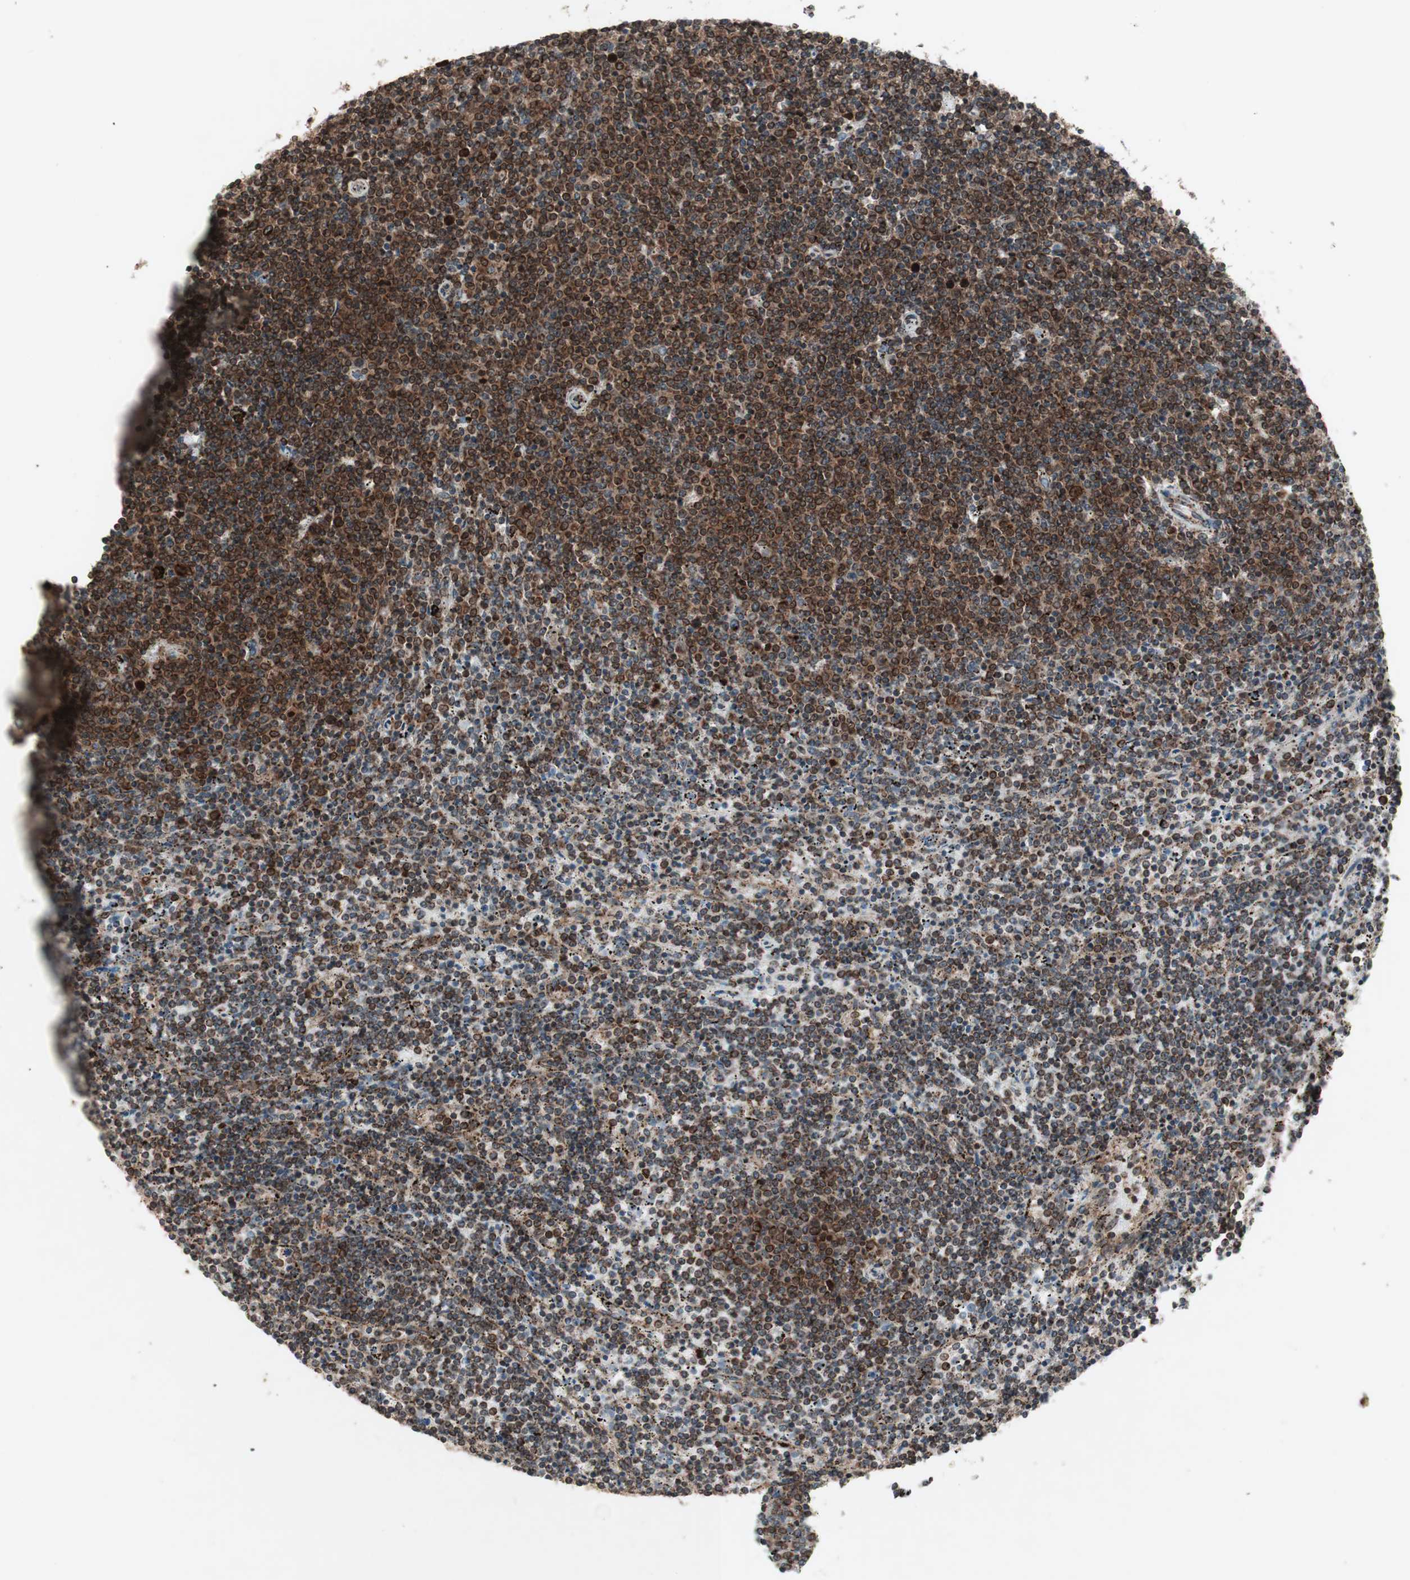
{"staining": {"intensity": "strong", "quantity": "25%-75%", "location": "cytoplasmic/membranous,nuclear"}, "tissue": "lymphoma", "cell_type": "Tumor cells", "image_type": "cancer", "snomed": [{"axis": "morphology", "description": "Malignant lymphoma, non-Hodgkin's type, Low grade"}, {"axis": "topography", "description": "Spleen"}], "caption": "Immunohistochemical staining of lymphoma exhibits high levels of strong cytoplasmic/membranous and nuclear protein expression in approximately 25%-75% of tumor cells.", "gene": "NUP62", "patient": {"sex": "female", "age": 50}}